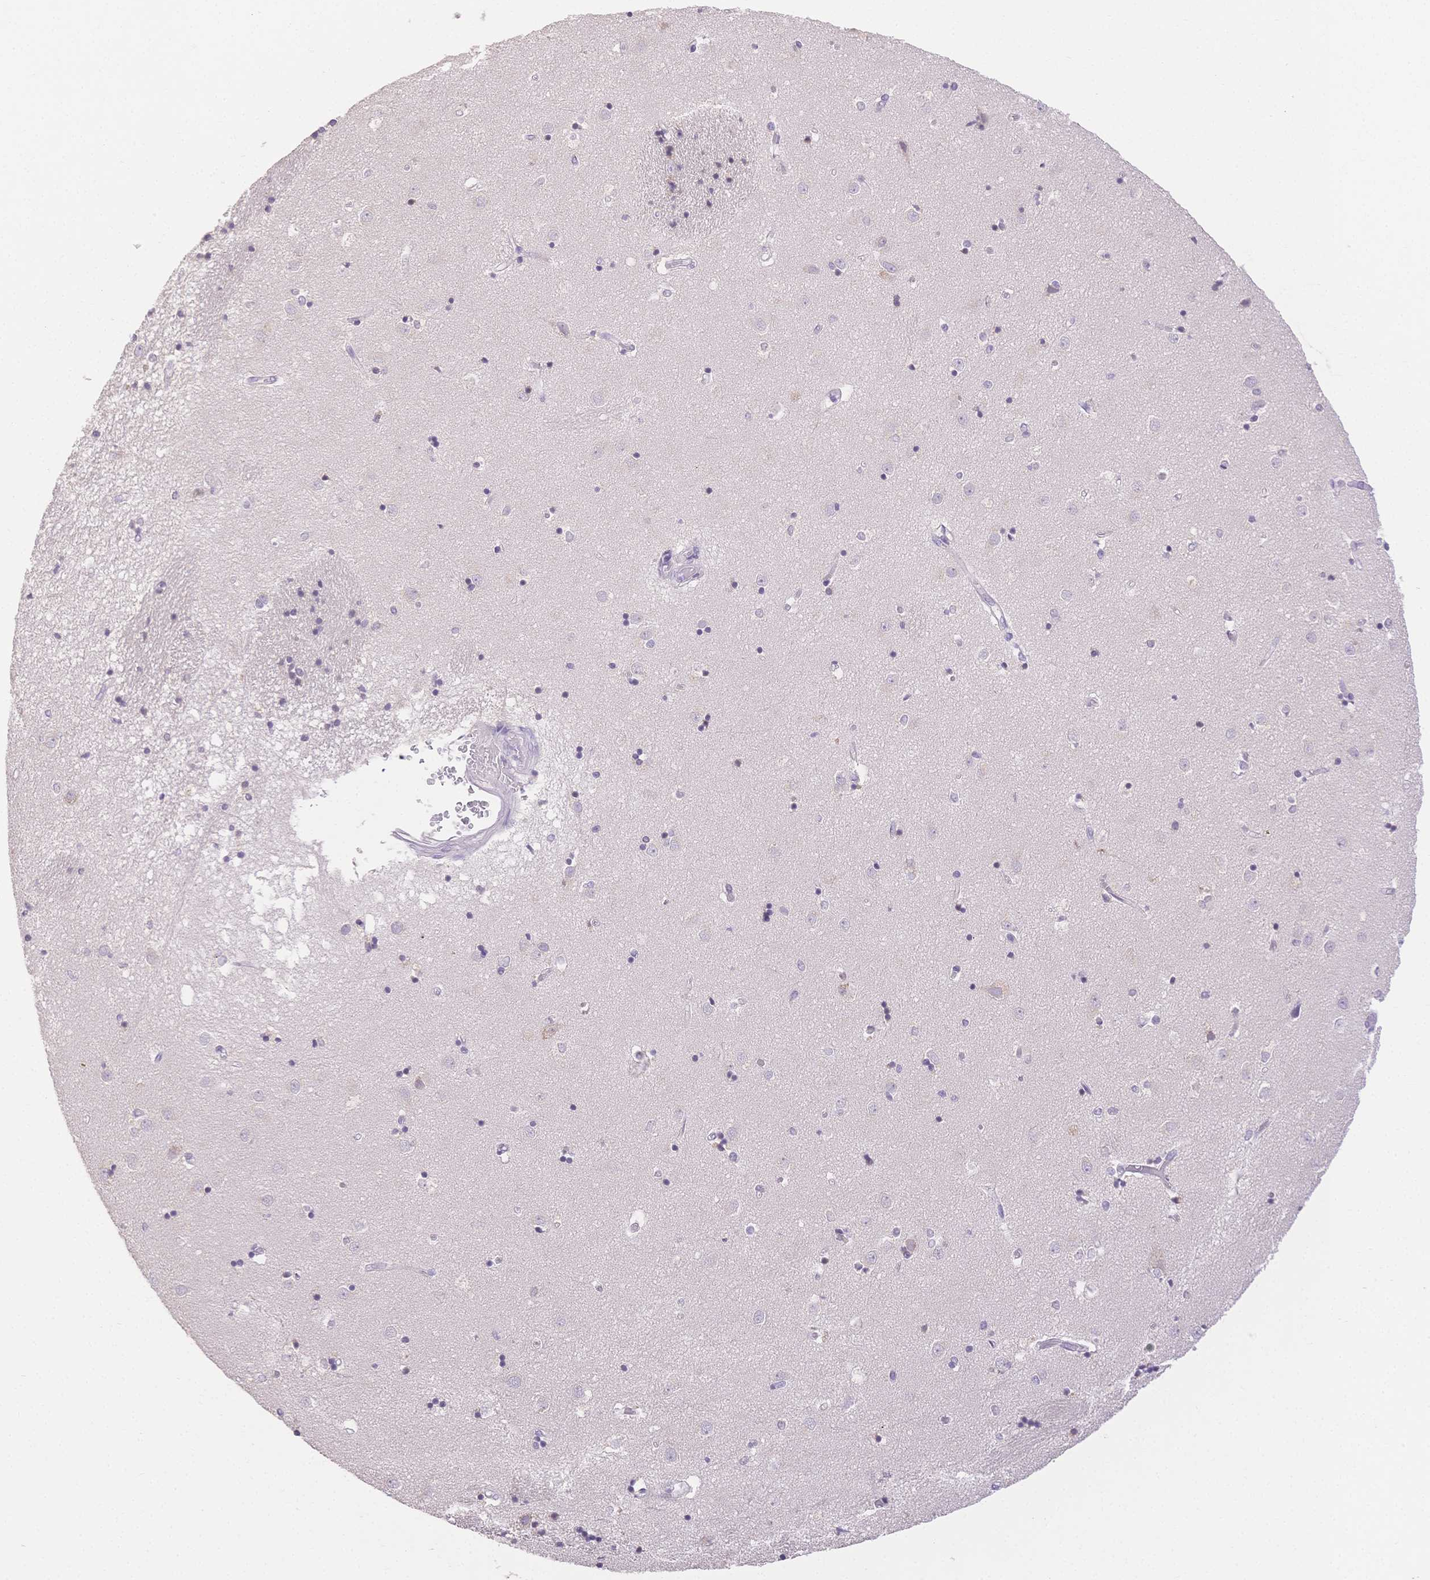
{"staining": {"intensity": "weak", "quantity": "<25%", "location": "cytoplasmic/membranous"}, "tissue": "caudate", "cell_type": "Glial cells", "image_type": "normal", "snomed": [{"axis": "morphology", "description": "Normal tissue, NOS"}, {"axis": "topography", "description": "Lateral ventricle wall"}], "caption": "Photomicrograph shows no significant protein positivity in glial cells of benign caudate.", "gene": "SUV39H2", "patient": {"sex": "male", "age": 54}}